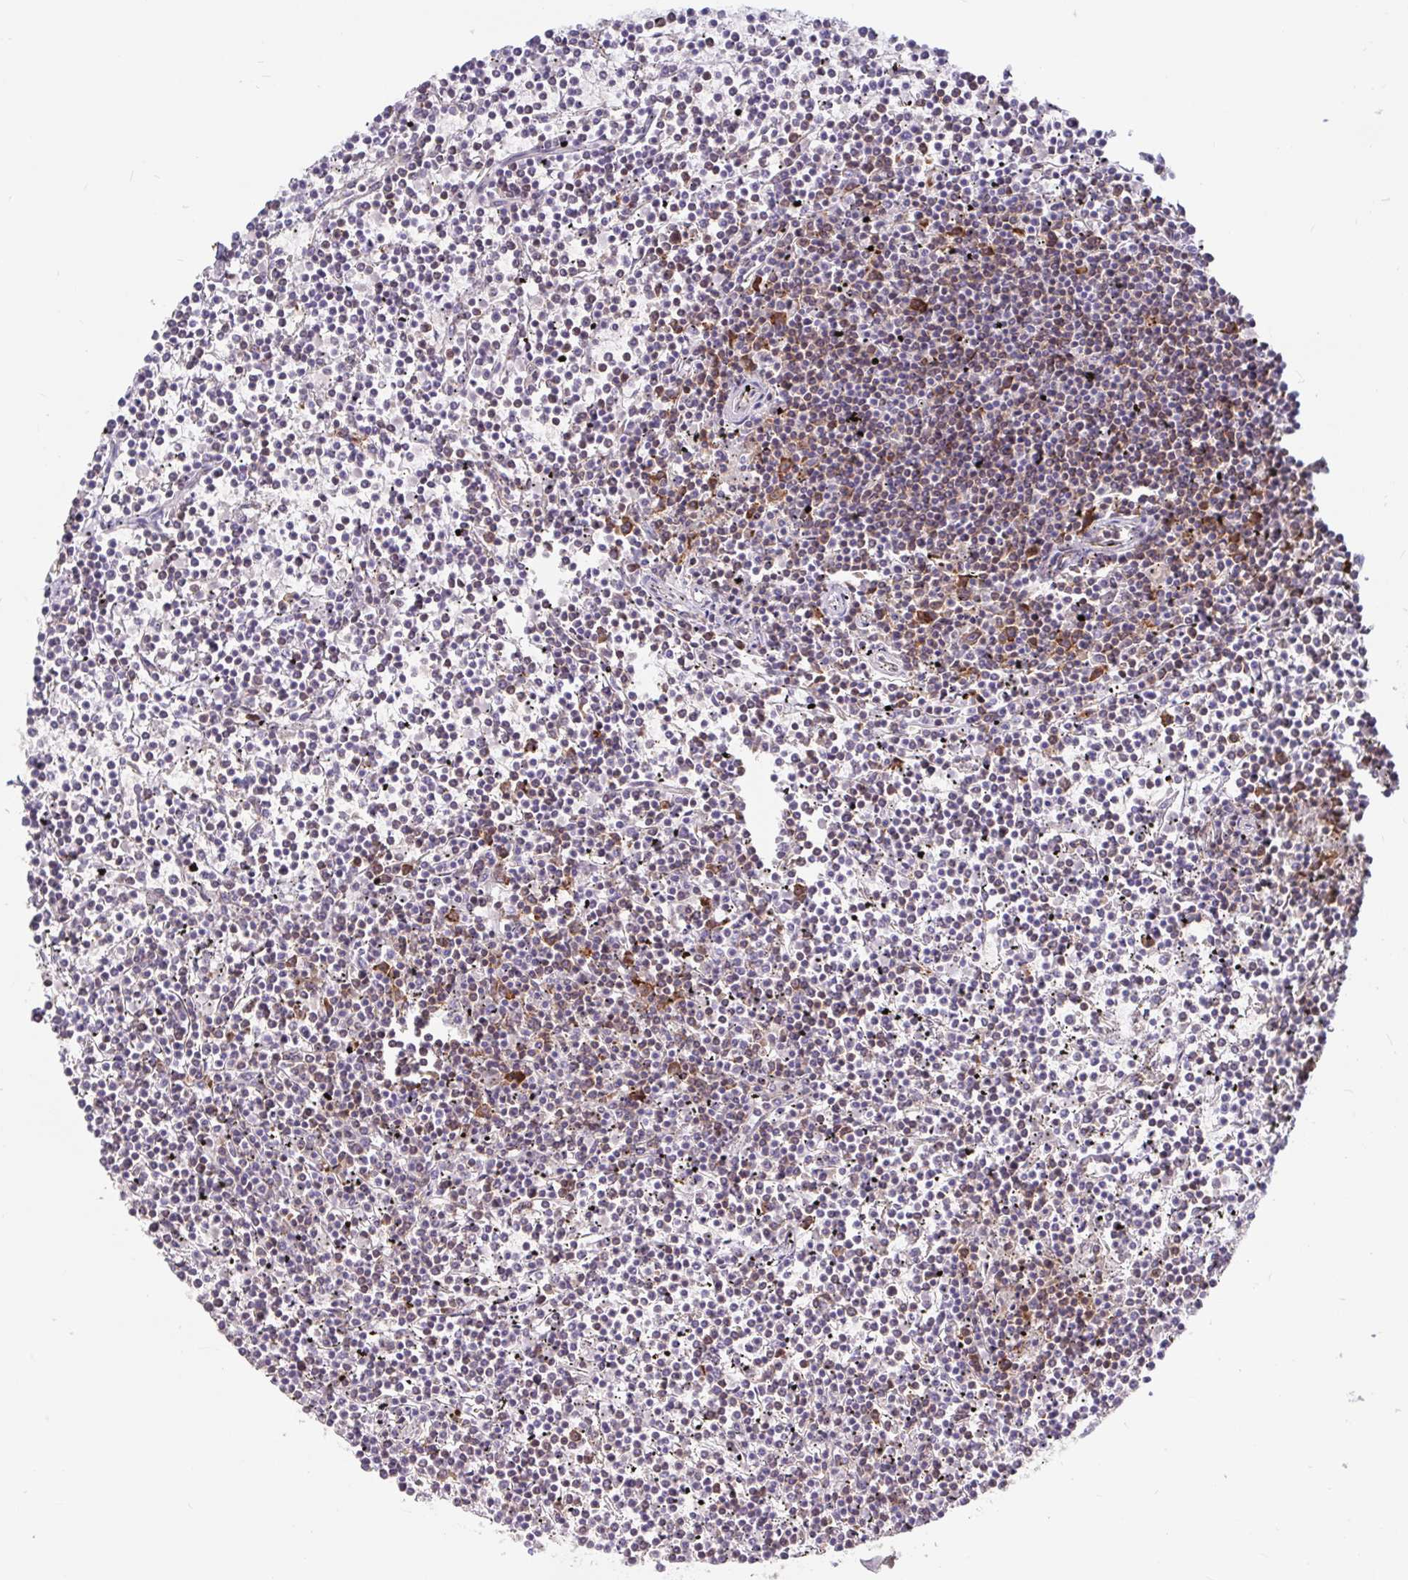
{"staining": {"intensity": "negative", "quantity": "none", "location": "none"}, "tissue": "lymphoma", "cell_type": "Tumor cells", "image_type": "cancer", "snomed": [{"axis": "morphology", "description": "Malignant lymphoma, non-Hodgkin's type, Low grade"}, {"axis": "topography", "description": "Spleen"}], "caption": "This is a histopathology image of immunohistochemistry (IHC) staining of malignant lymphoma, non-Hodgkin's type (low-grade), which shows no staining in tumor cells.", "gene": "LARP1", "patient": {"sex": "female", "age": 19}}